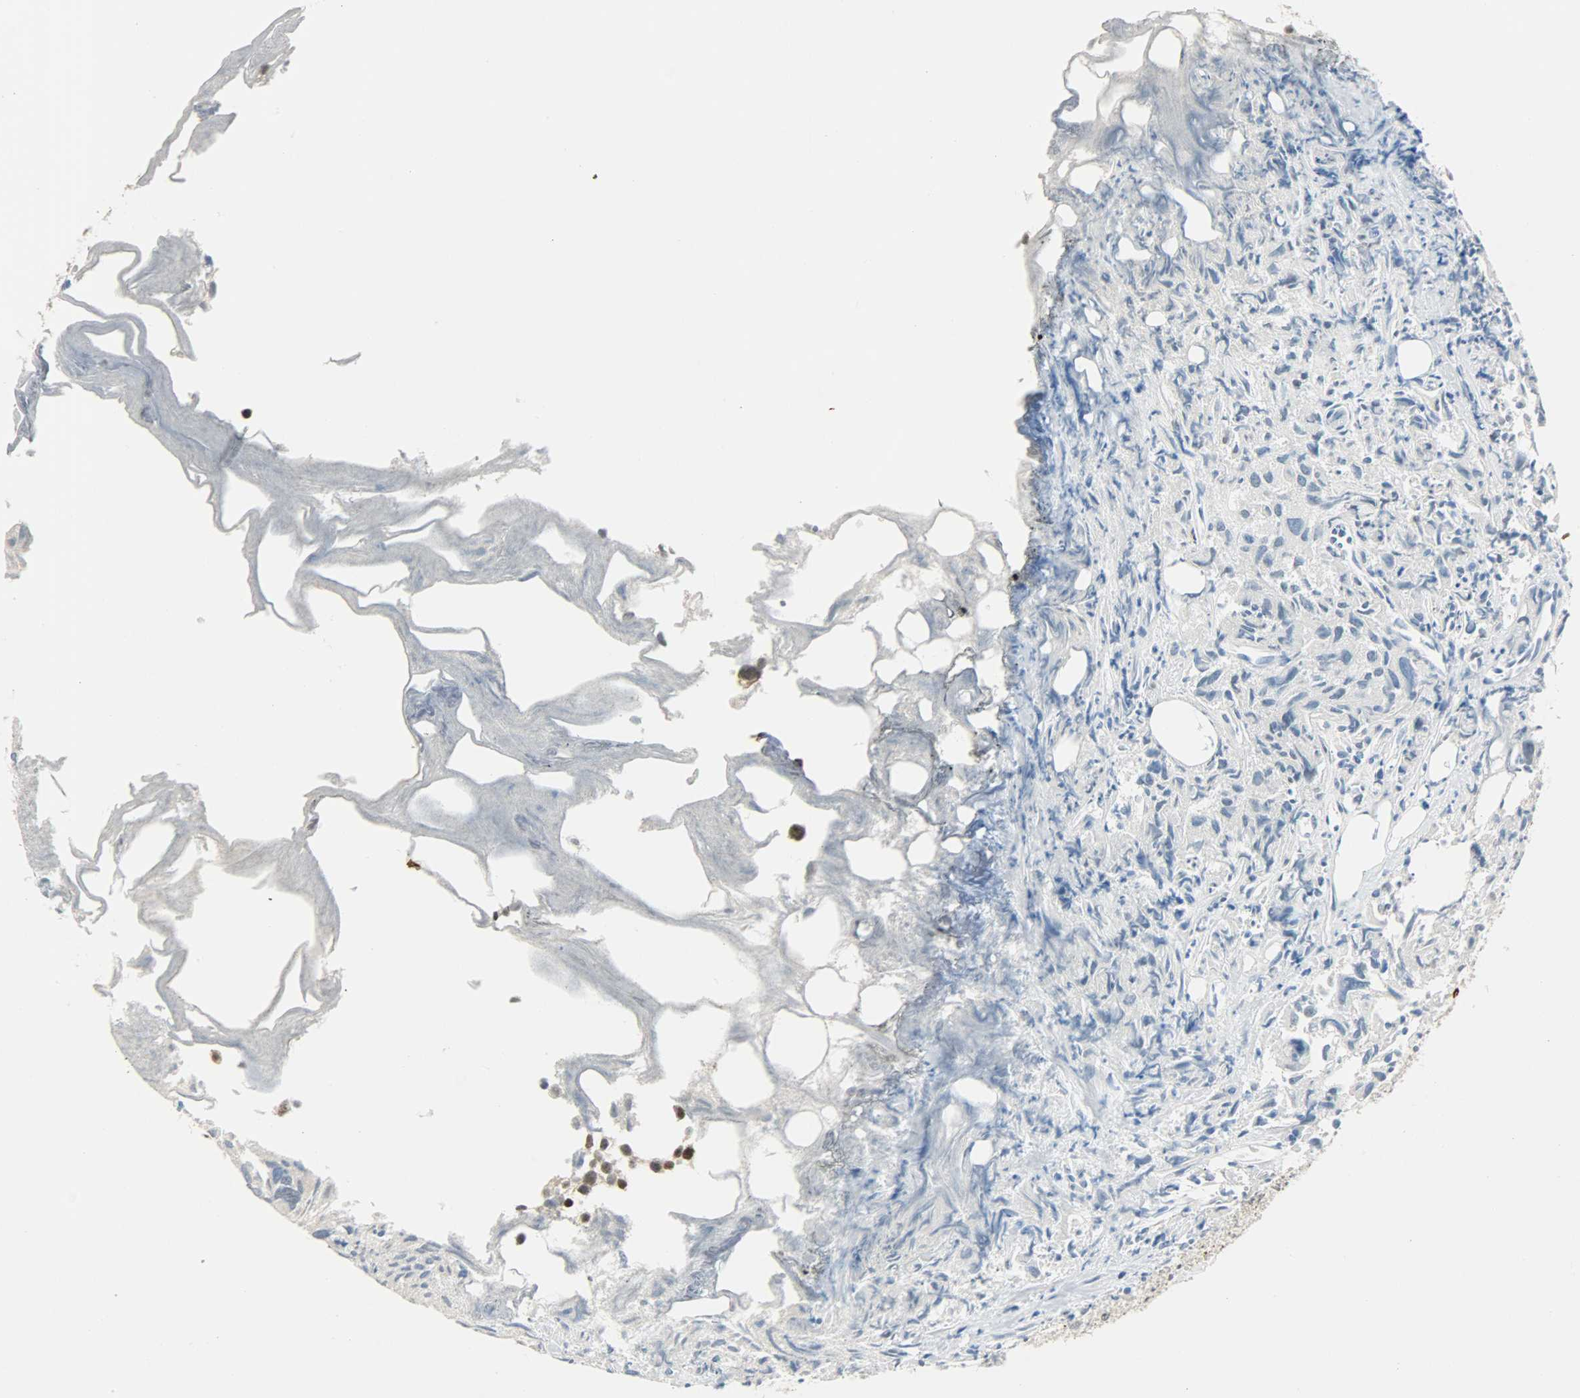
{"staining": {"intensity": "moderate", "quantity": "<25%", "location": "nuclear"}, "tissue": "urothelial cancer", "cell_type": "Tumor cells", "image_type": "cancer", "snomed": [{"axis": "morphology", "description": "Urothelial carcinoma, High grade"}, {"axis": "topography", "description": "Urinary bladder"}], "caption": "Moderate nuclear positivity is seen in about <25% of tumor cells in urothelial cancer.", "gene": "PPARG", "patient": {"sex": "female", "age": 75}}